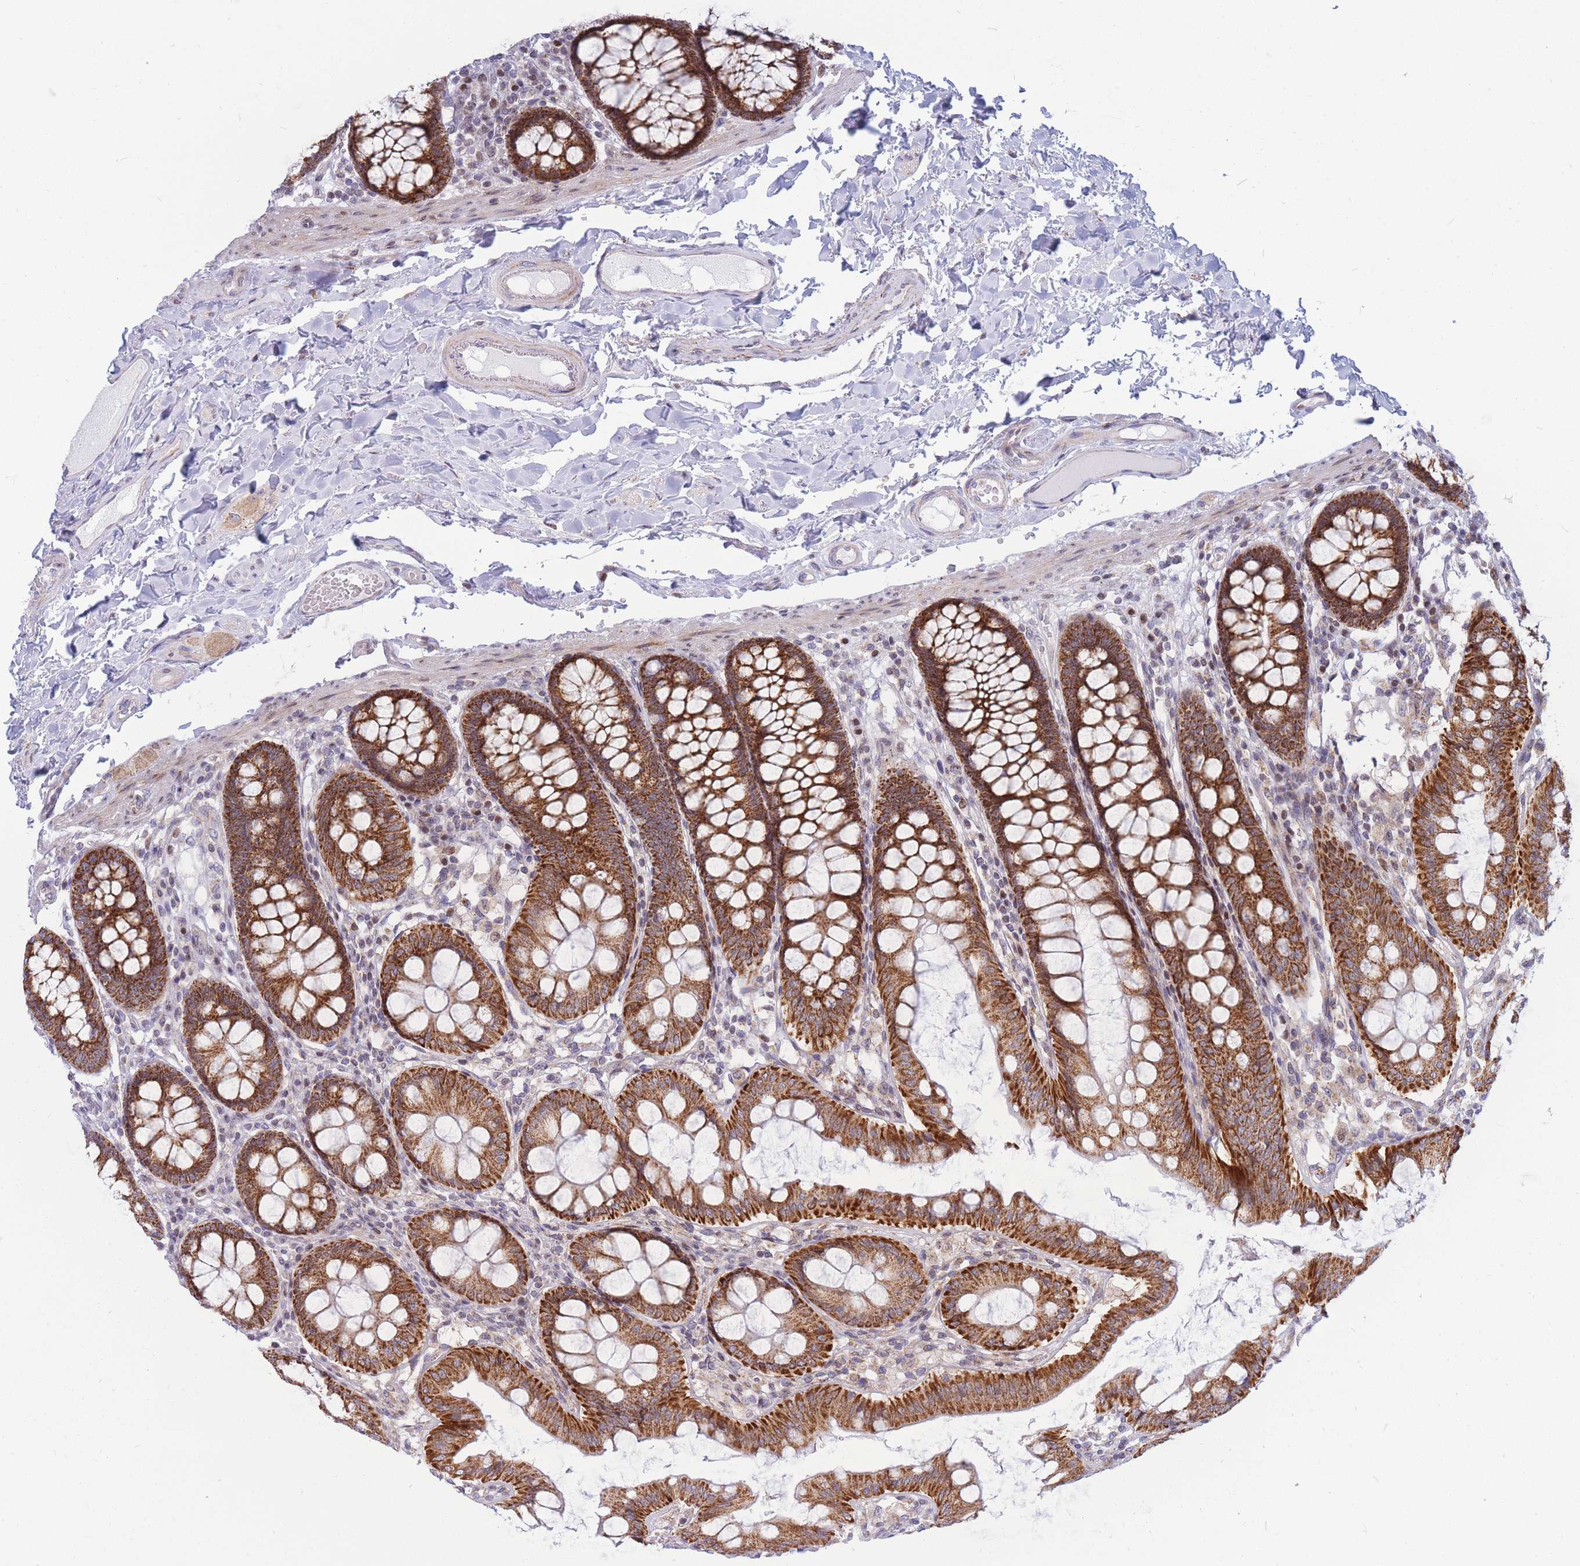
{"staining": {"intensity": "negative", "quantity": "none", "location": "none"}, "tissue": "colon", "cell_type": "Endothelial cells", "image_type": "normal", "snomed": [{"axis": "morphology", "description": "Normal tissue, NOS"}, {"axis": "topography", "description": "Colon"}], "caption": "Photomicrograph shows no protein staining in endothelial cells of unremarkable colon. (Brightfield microscopy of DAB (3,3'-diaminobenzidine) immunohistochemistry (IHC) at high magnification).", "gene": "HSPE1", "patient": {"sex": "male", "age": 84}}